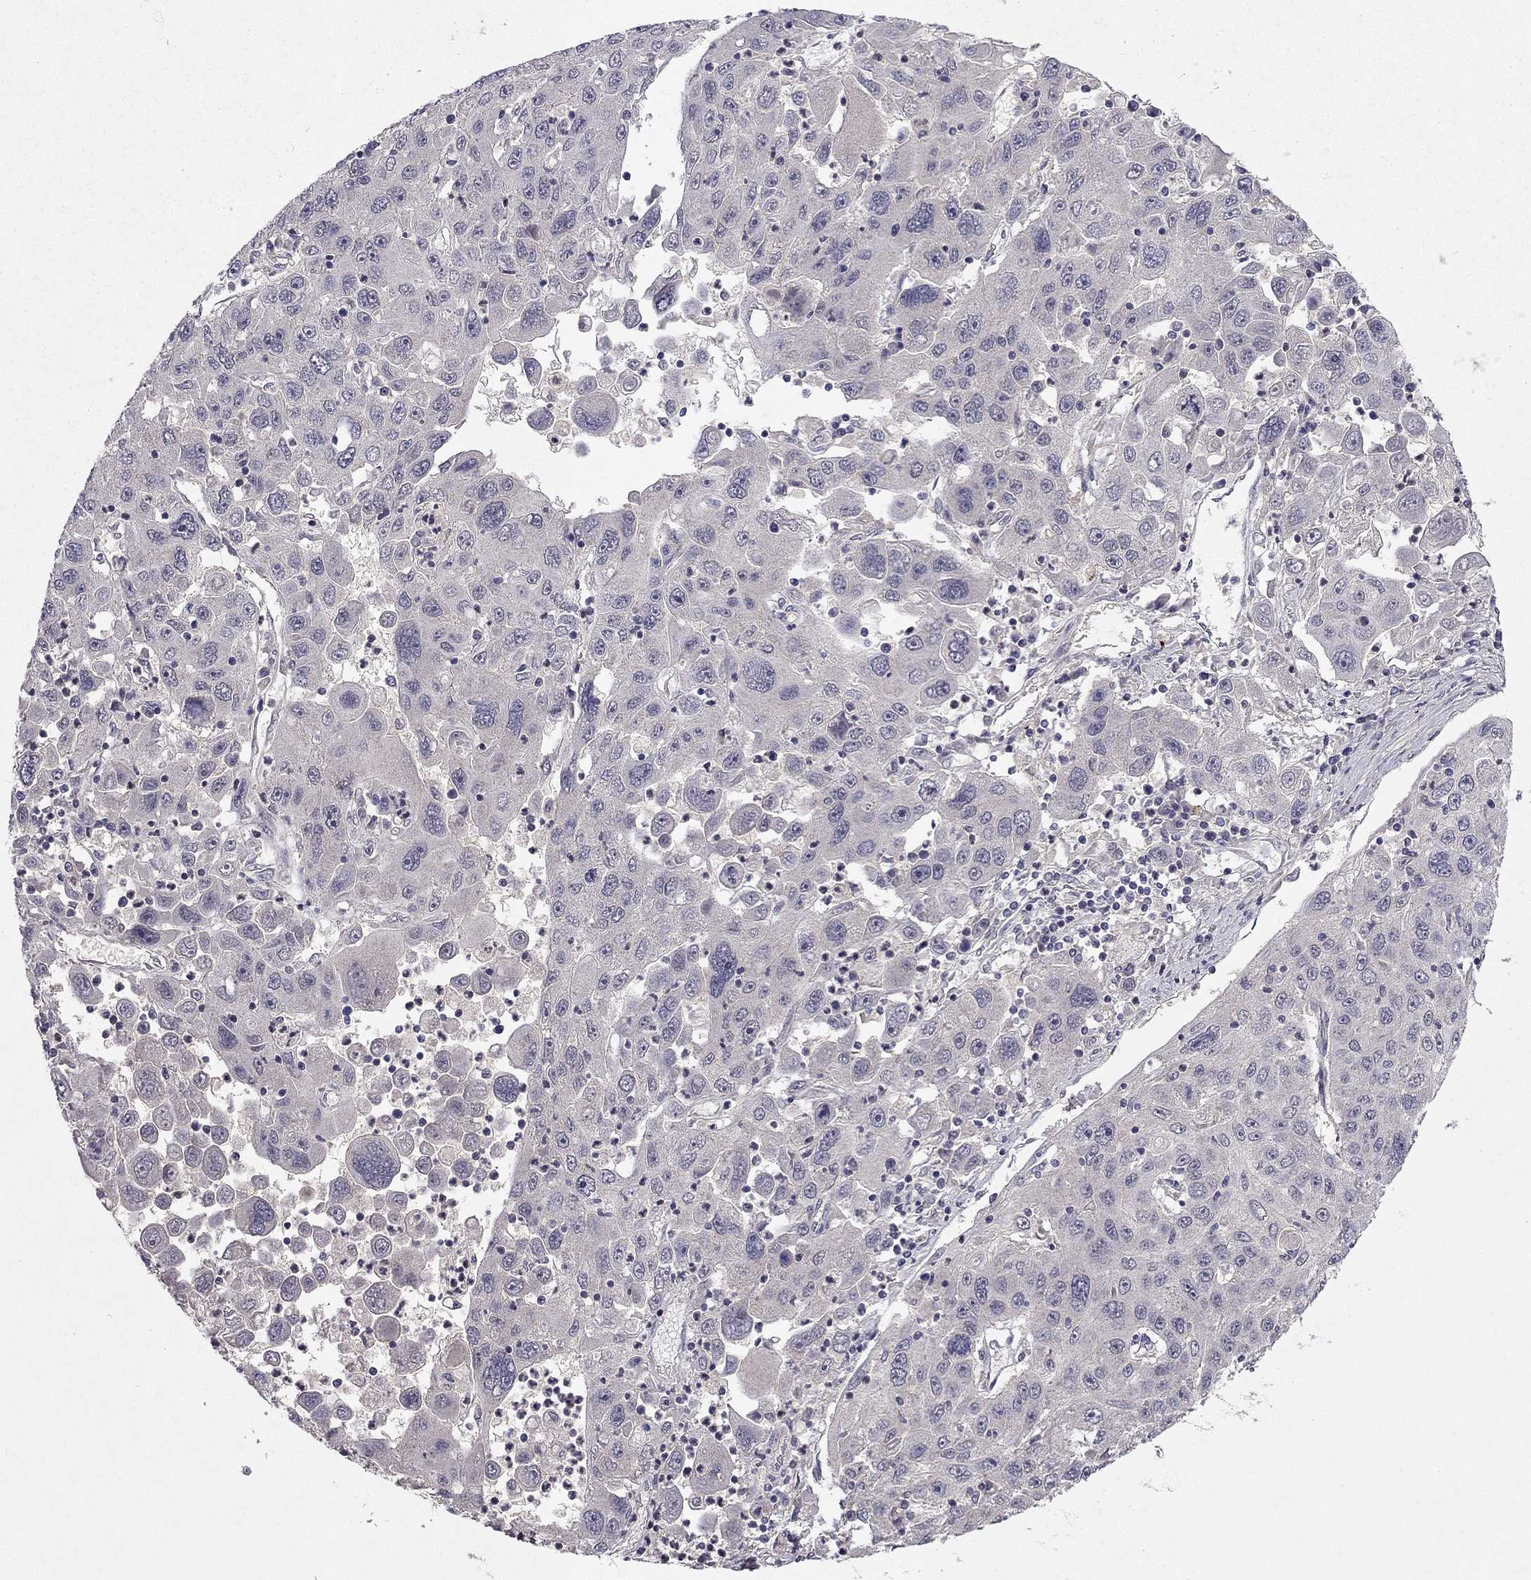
{"staining": {"intensity": "negative", "quantity": "none", "location": "none"}, "tissue": "stomach cancer", "cell_type": "Tumor cells", "image_type": "cancer", "snomed": [{"axis": "morphology", "description": "Adenocarcinoma, NOS"}, {"axis": "topography", "description": "Stomach"}], "caption": "IHC of human adenocarcinoma (stomach) demonstrates no staining in tumor cells.", "gene": "ESR2", "patient": {"sex": "male", "age": 56}}